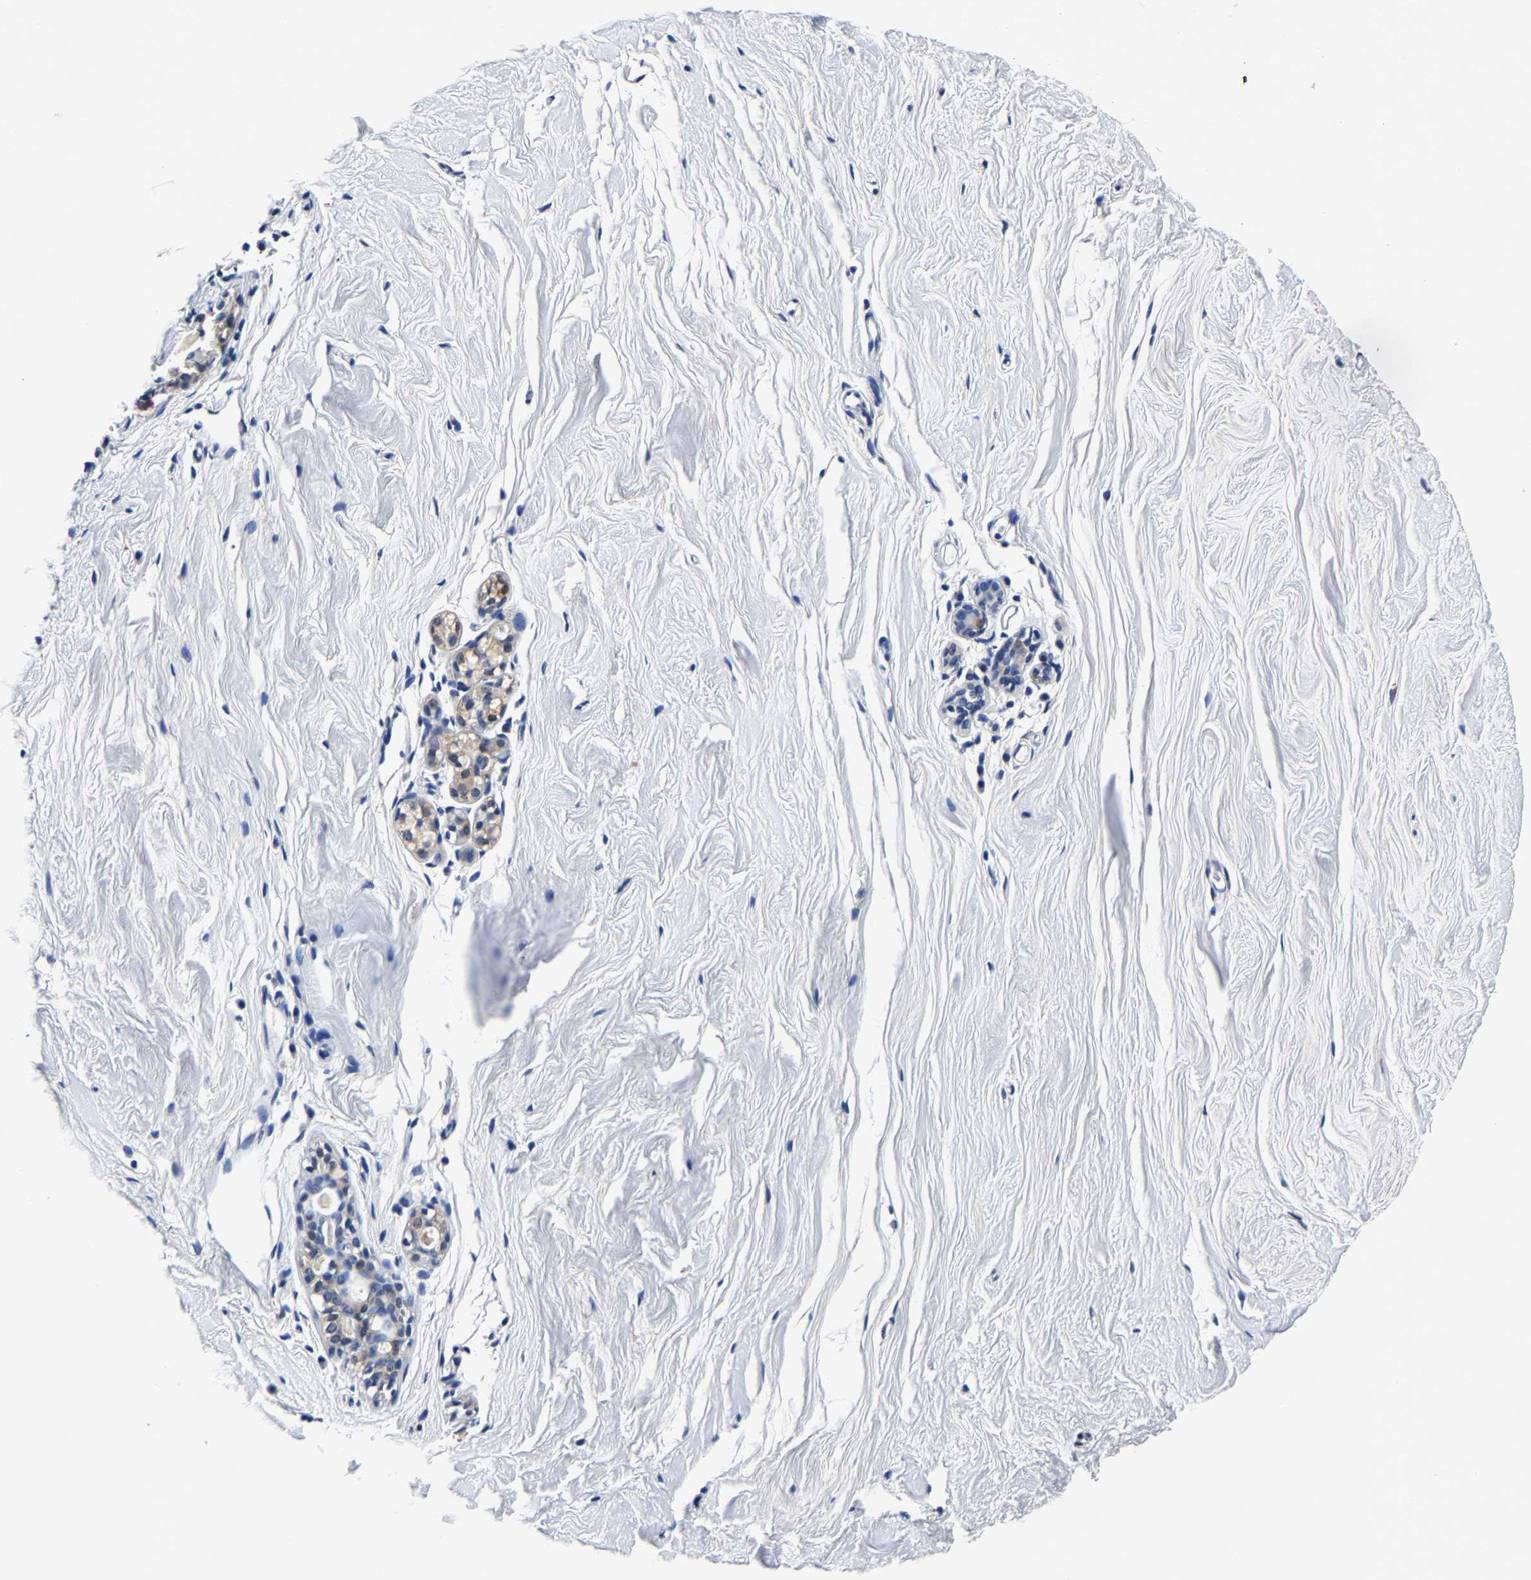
{"staining": {"intensity": "negative", "quantity": "none", "location": "none"}, "tissue": "breast", "cell_type": "Adipocytes", "image_type": "normal", "snomed": [{"axis": "morphology", "description": "Normal tissue, NOS"}, {"axis": "topography", "description": "Breast"}], "caption": "Immunohistochemistry of unremarkable breast shows no staining in adipocytes. (Stains: DAB immunohistochemistry (IHC) with hematoxylin counter stain, Microscopy: brightfield microscopy at high magnification).", "gene": "PSPH", "patient": {"sex": "female", "age": 62}}